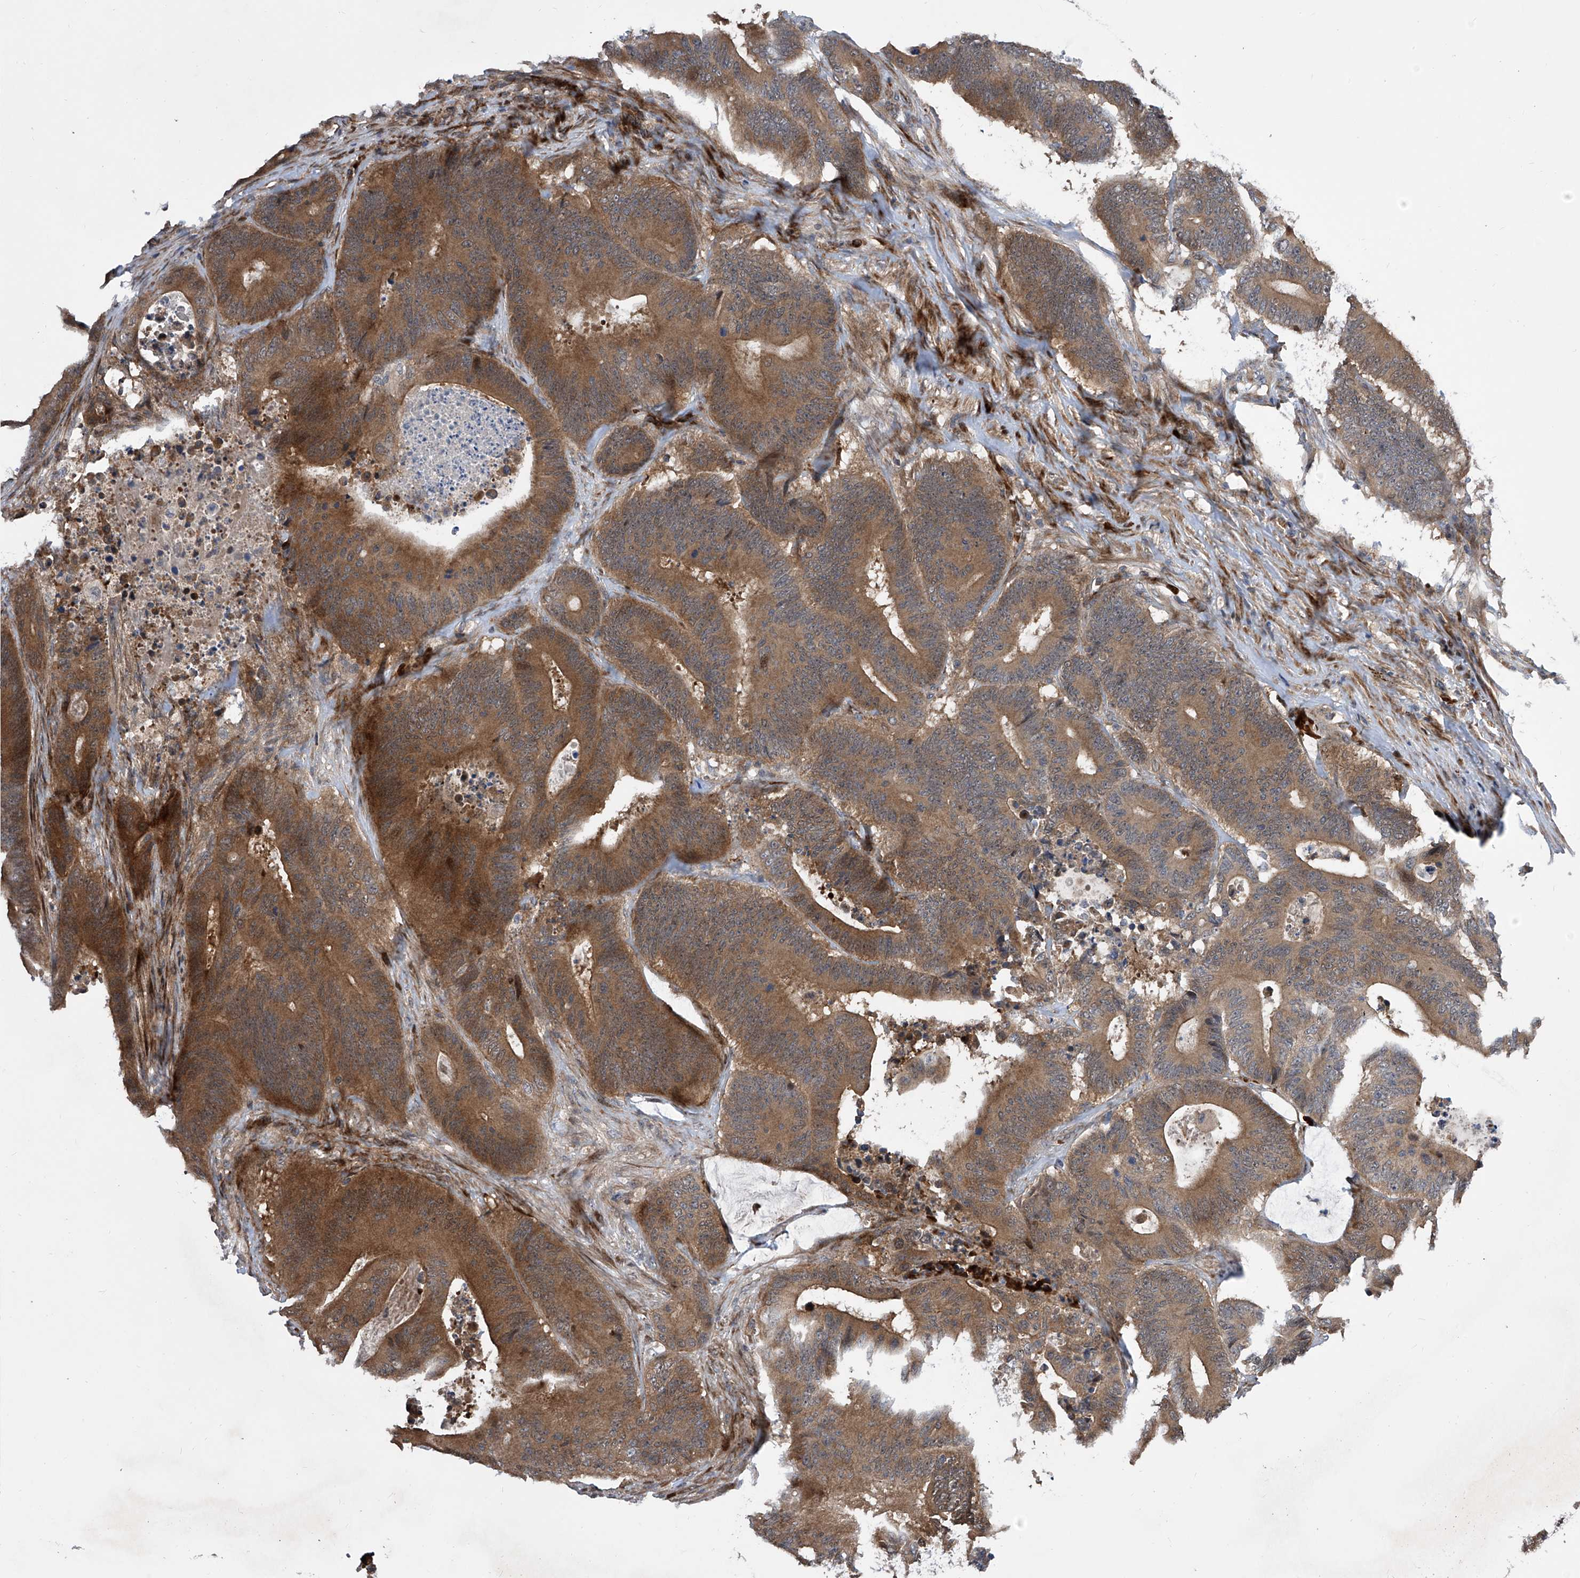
{"staining": {"intensity": "moderate", "quantity": ">75%", "location": "cytoplasmic/membranous"}, "tissue": "colorectal cancer", "cell_type": "Tumor cells", "image_type": "cancer", "snomed": [{"axis": "morphology", "description": "Adenocarcinoma, NOS"}, {"axis": "topography", "description": "Colon"}], "caption": "The histopathology image shows staining of colorectal adenocarcinoma, revealing moderate cytoplasmic/membranous protein staining (brown color) within tumor cells. The staining was performed using DAB (3,3'-diaminobenzidine) to visualize the protein expression in brown, while the nuclei were stained in blue with hematoxylin (Magnification: 20x).", "gene": "USF3", "patient": {"sex": "male", "age": 83}}